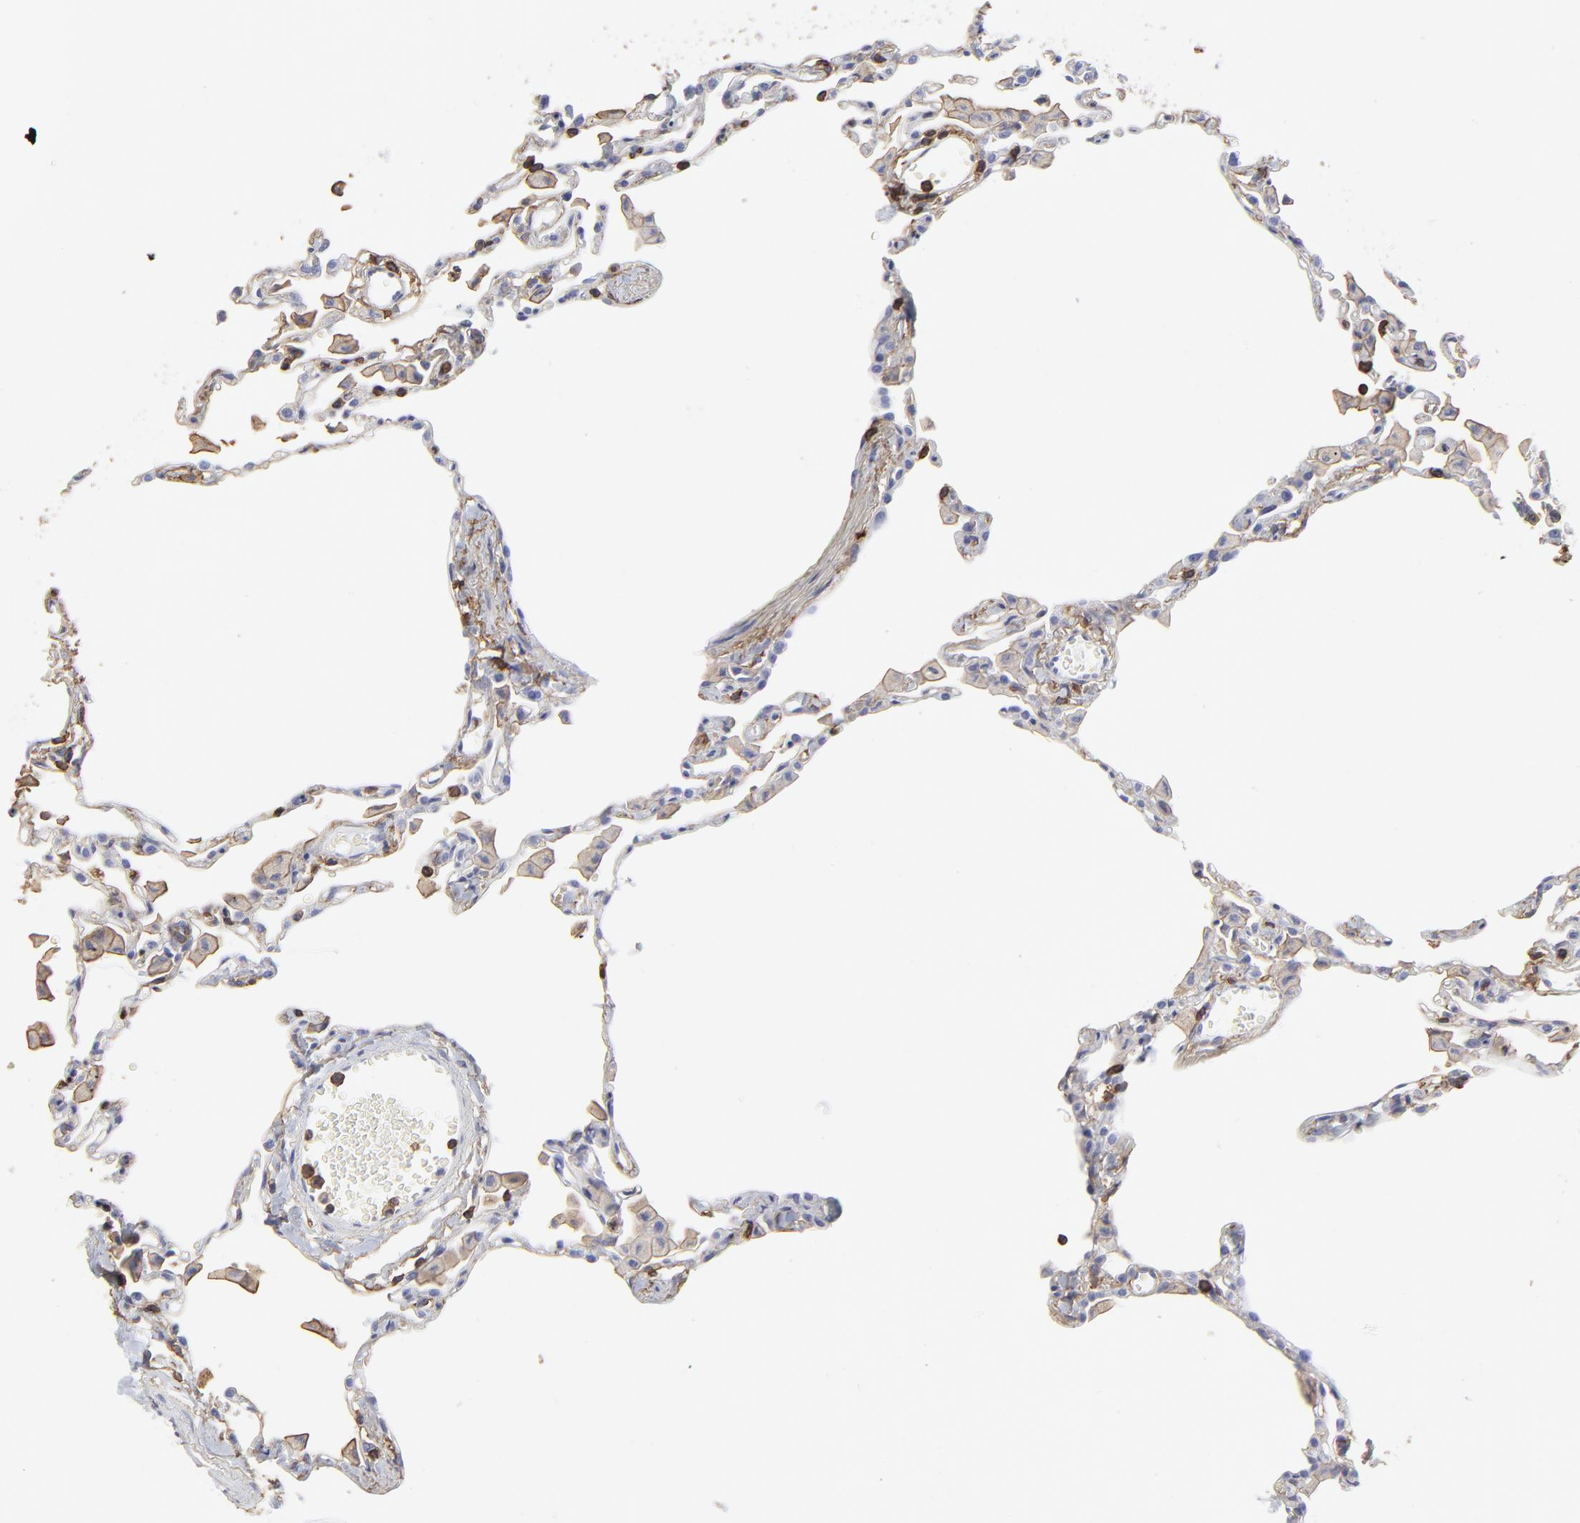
{"staining": {"intensity": "moderate", "quantity": "<25%", "location": "cytoplasmic/membranous"}, "tissue": "lung", "cell_type": "Alveolar cells", "image_type": "normal", "snomed": [{"axis": "morphology", "description": "Normal tissue, NOS"}, {"axis": "topography", "description": "Lung"}], "caption": "Alveolar cells exhibit moderate cytoplasmic/membranous positivity in about <25% of cells in unremarkable lung. (DAB (3,3'-diaminobenzidine) = brown stain, brightfield microscopy at high magnification).", "gene": "ANXA6", "patient": {"sex": "female", "age": 49}}